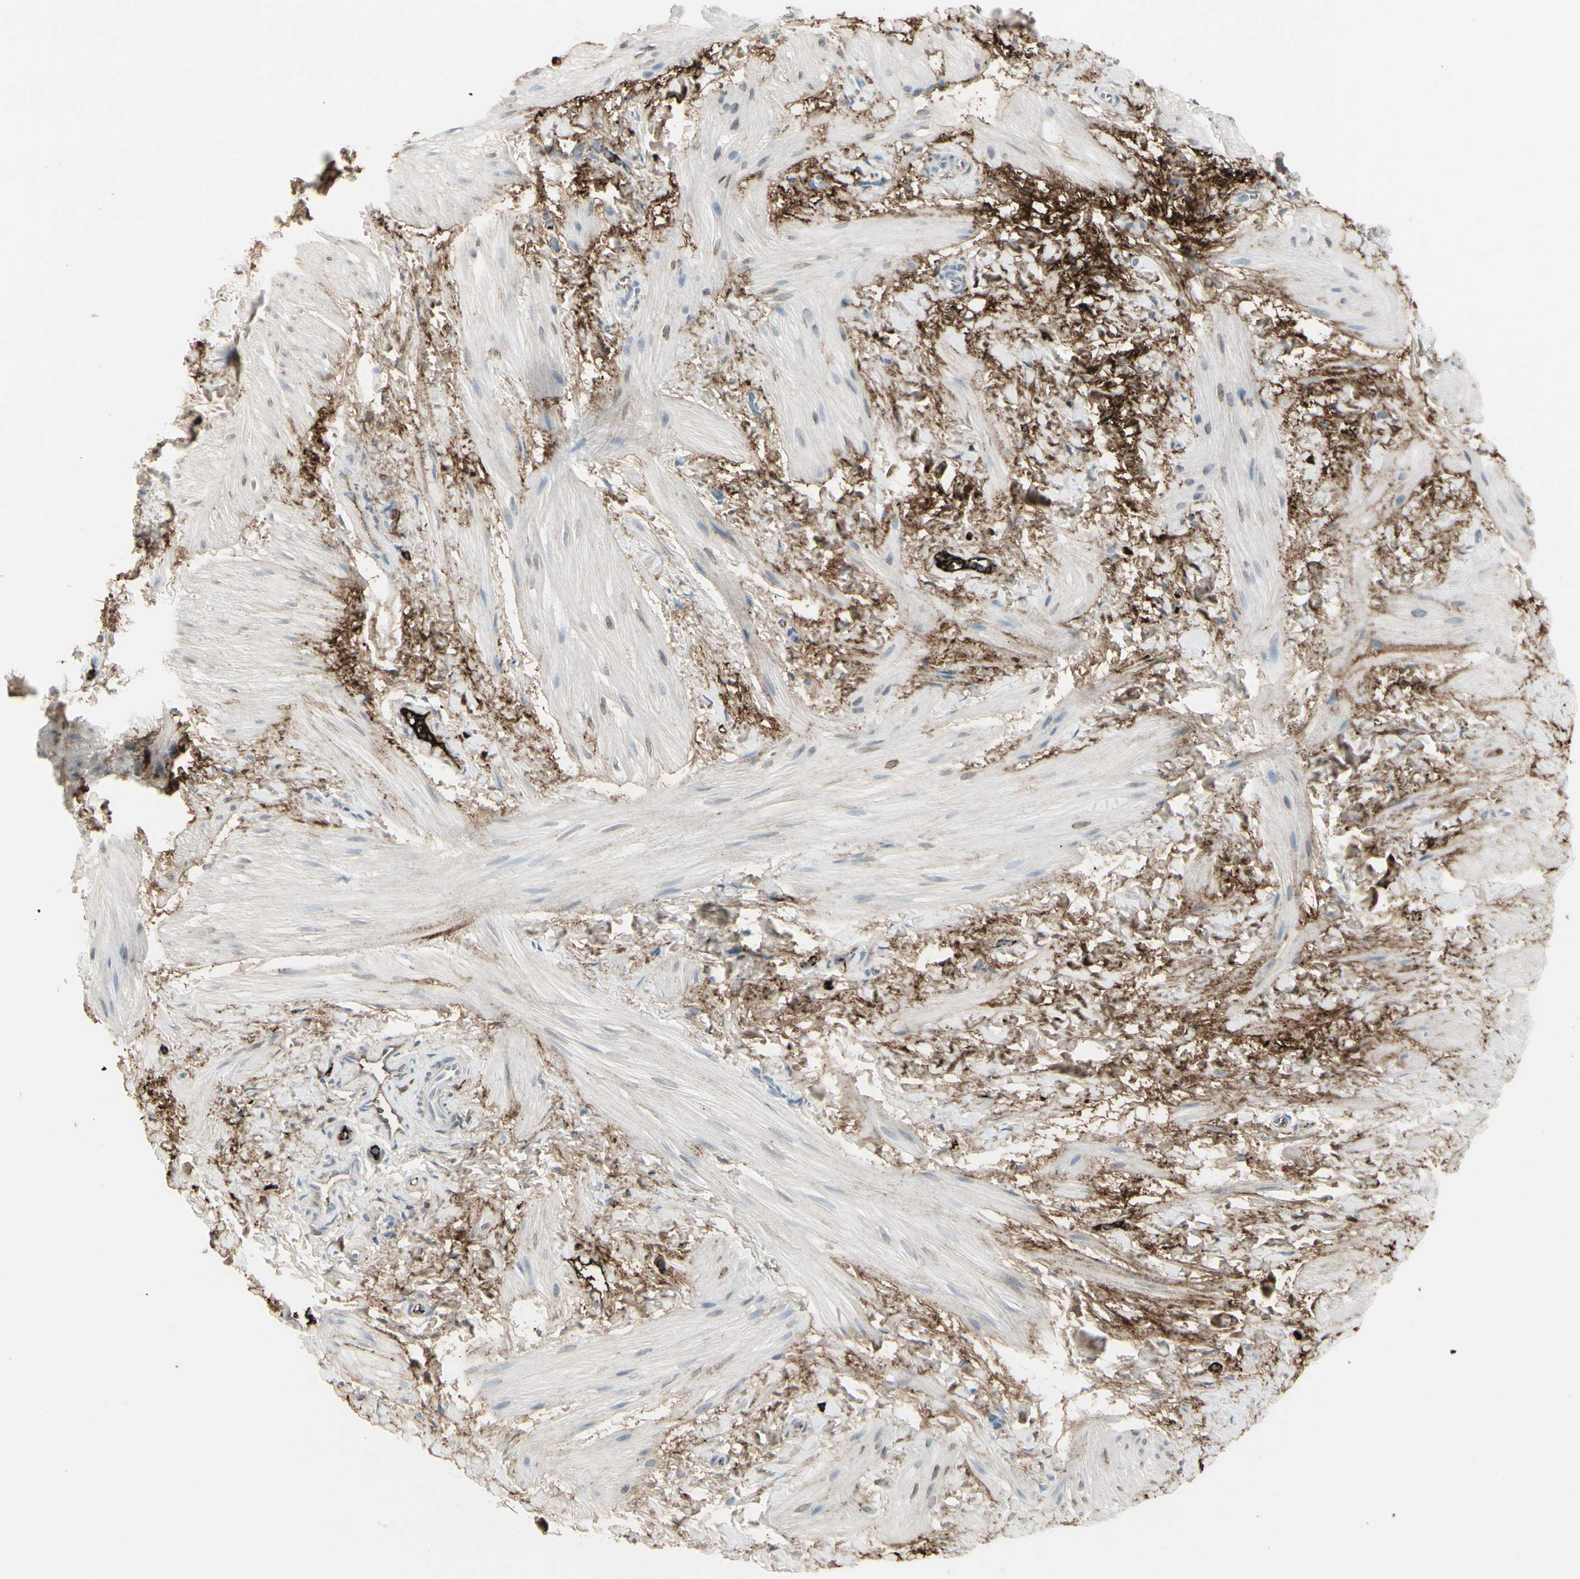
{"staining": {"intensity": "weak", "quantity": "<25%", "location": "cytoplasmic/membranous"}, "tissue": "smooth muscle", "cell_type": "Smooth muscle cells", "image_type": "normal", "snomed": [{"axis": "morphology", "description": "Normal tissue, NOS"}, {"axis": "topography", "description": "Smooth muscle"}], "caption": "Smooth muscle cells show no significant expression in unremarkable smooth muscle. (DAB (3,3'-diaminobenzidine) immunohistochemistry with hematoxylin counter stain).", "gene": "IGHG1", "patient": {"sex": "male", "age": 16}}